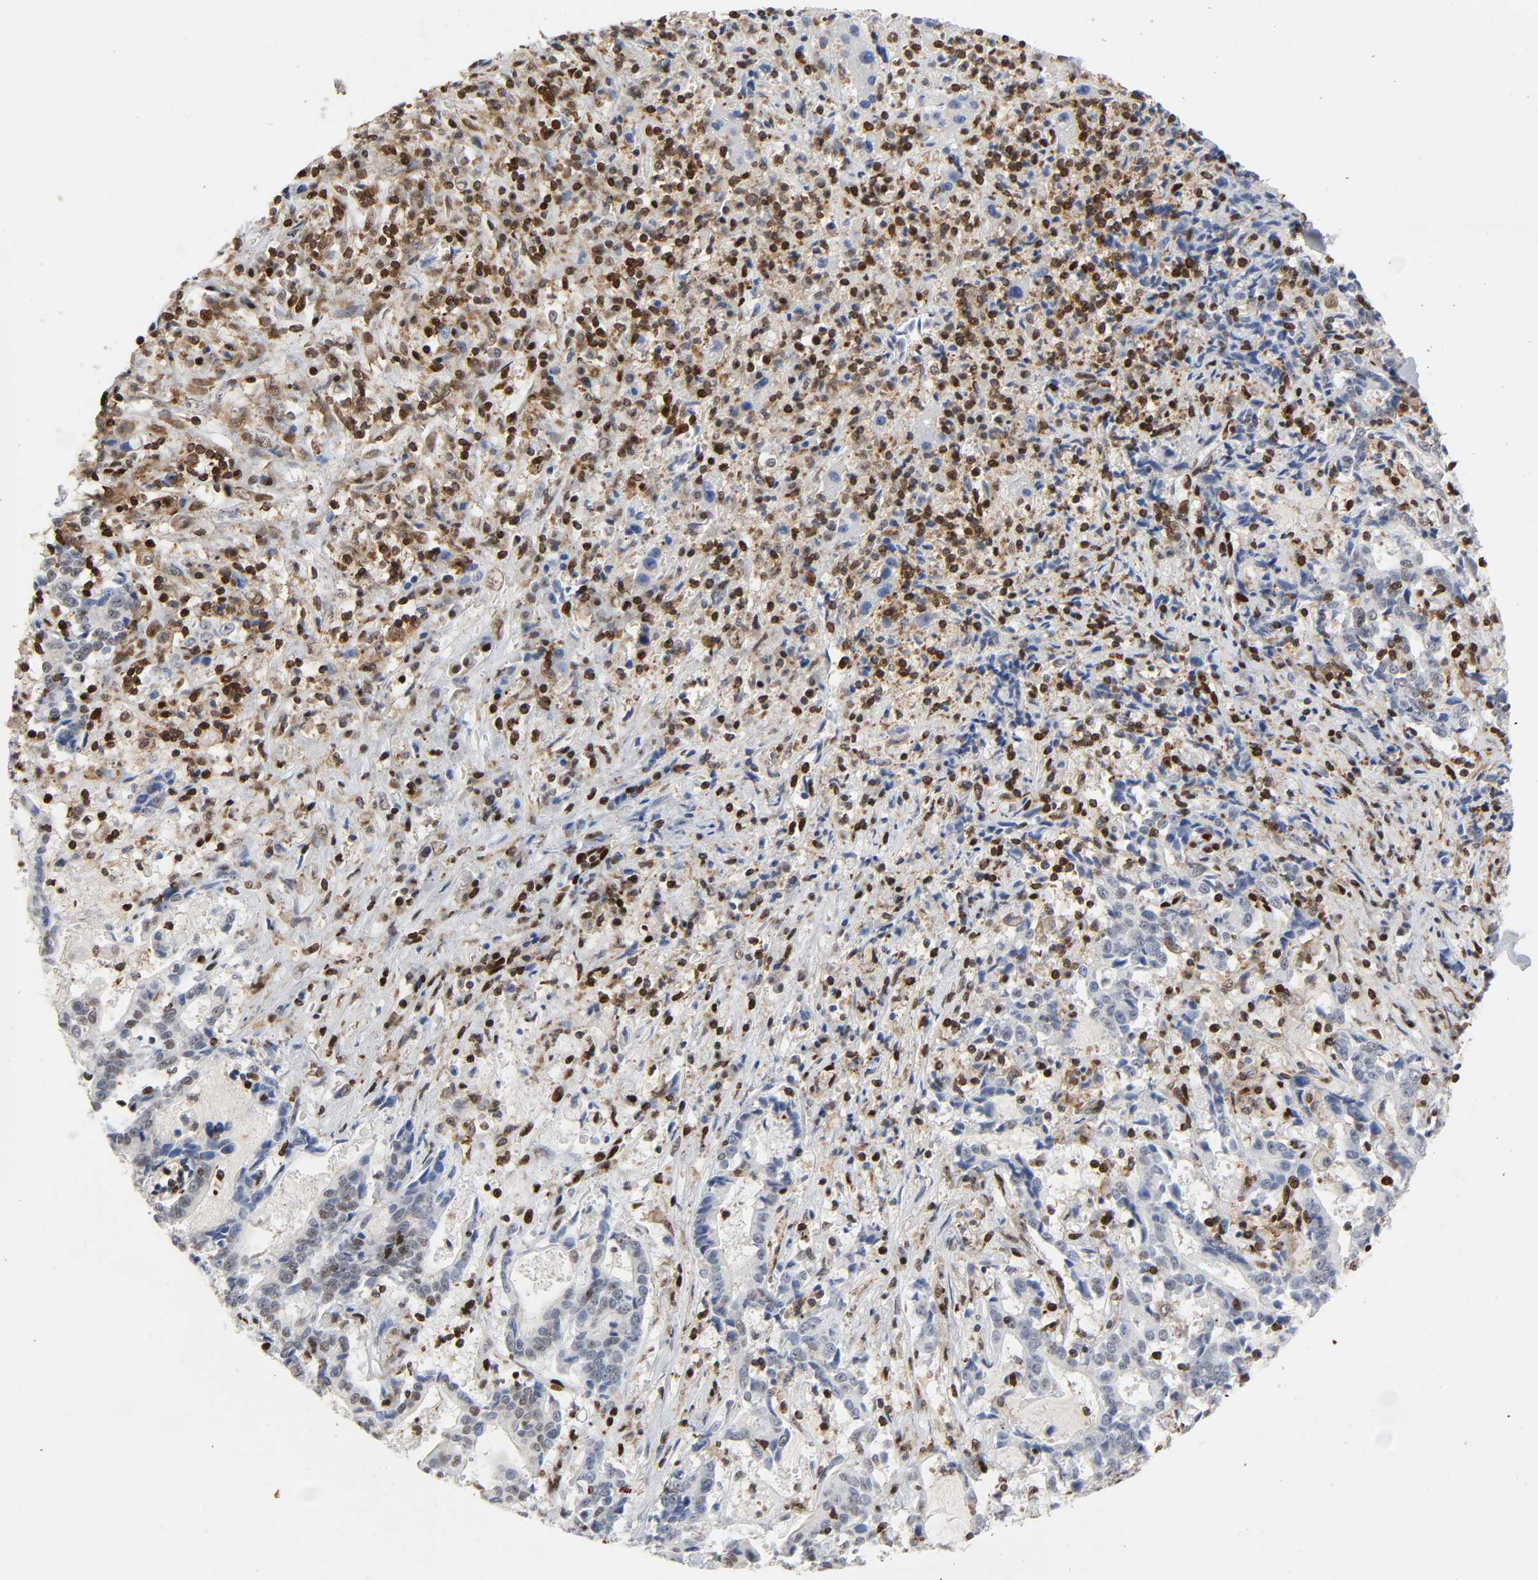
{"staining": {"intensity": "moderate", "quantity": "<25%", "location": "nuclear"}, "tissue": "liver cancer", "cell_type": "Tumor cells", "image_type": "cancer", "snomed": [{"axis": "morphology", "description": "Cholangiocarcinoma"}, {"axis": "topography", "description": "Liver"}], "caption": "Immunohistochemical staining of liver cancer (cholangiocarcinoma) displays low levels of moderate nuclear staining in about <25% of tumor cells.", "gene": "WAS", "patient": {"sex": "male", "age": 57}}